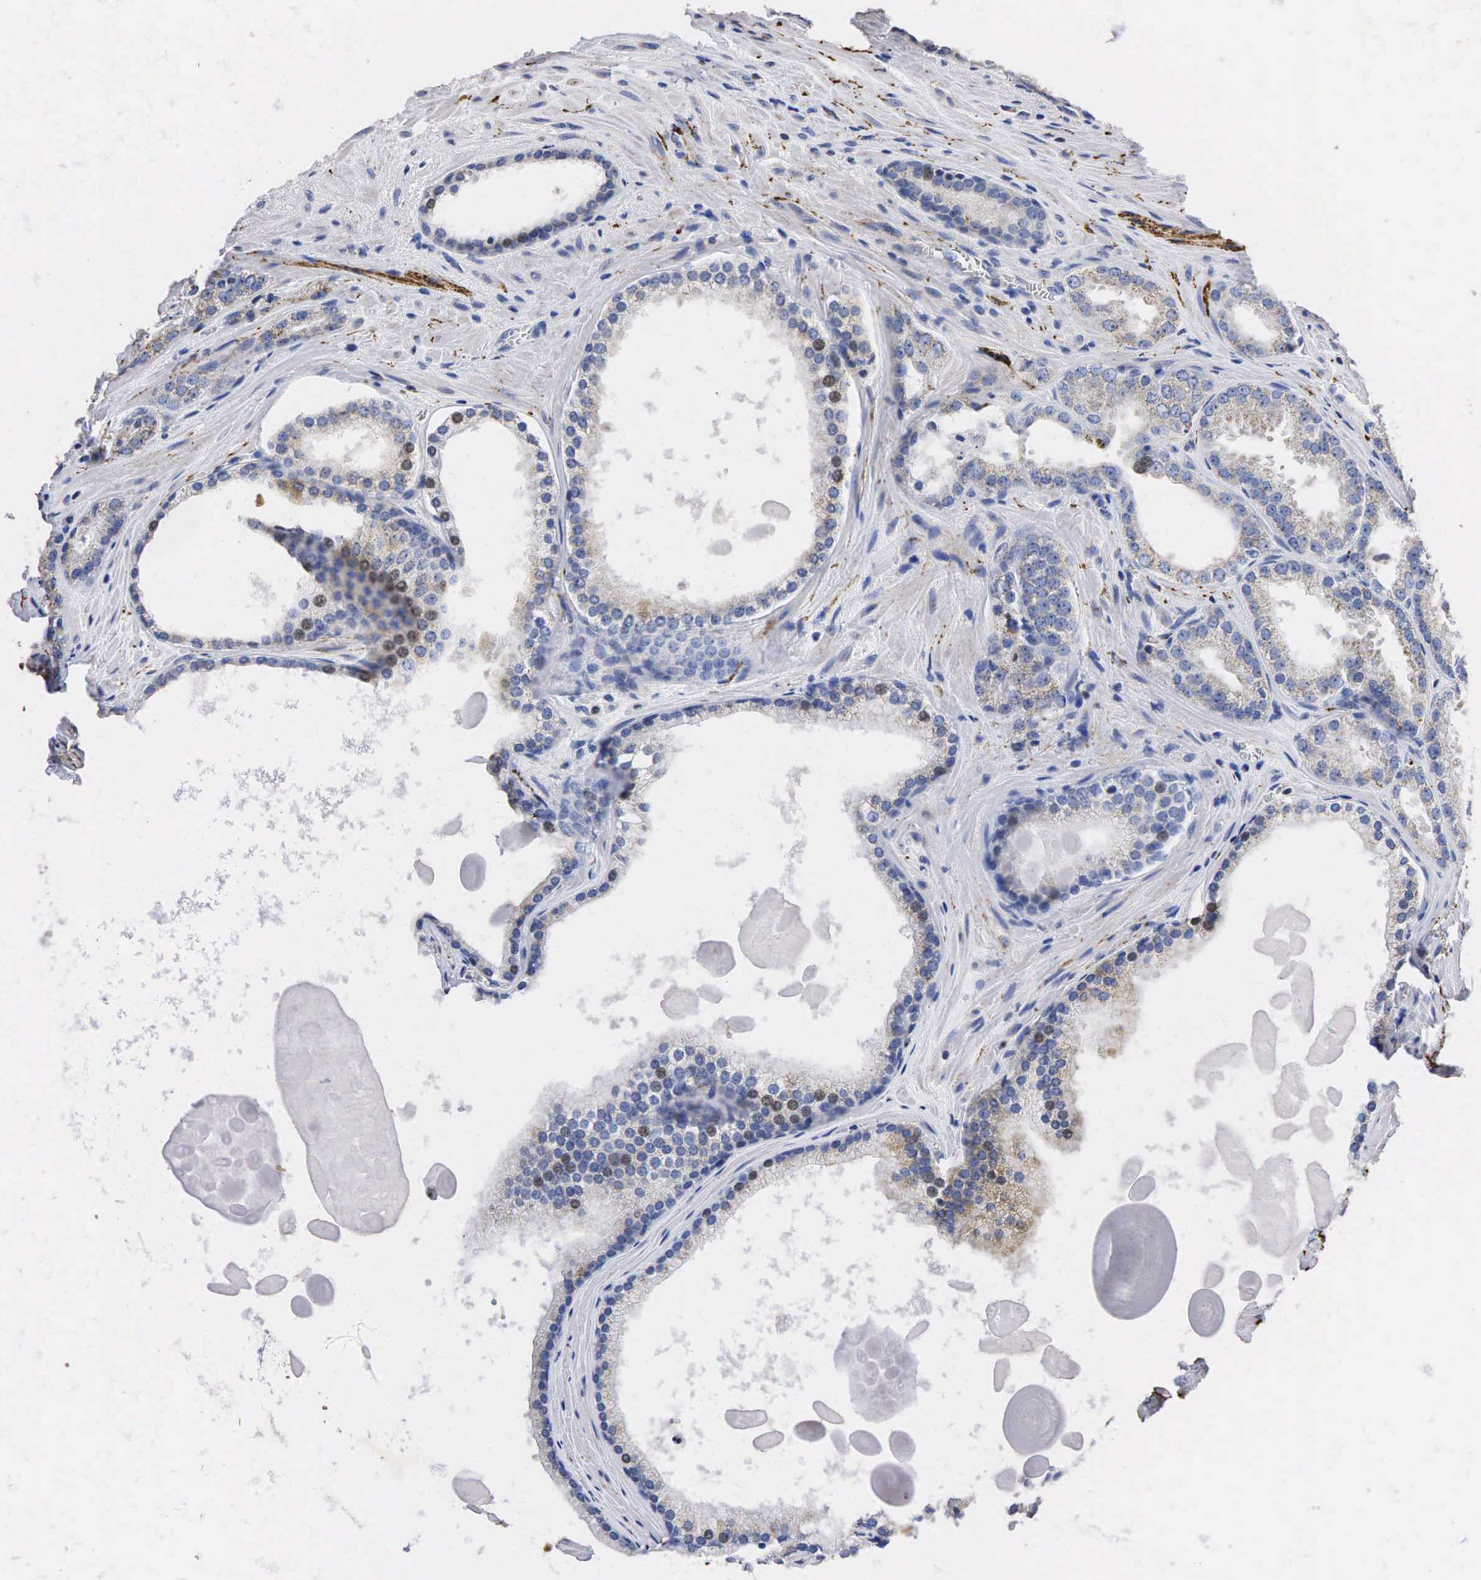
{"staining": {"intensity": "weak", "quantity": "<25%", "location": "nuclear"}, "tissue": "prostate cancer", "cell_type": "Tumor cells", "image_type": "cancer", "snomed": [{"axis": "morphology", "description": "Adenocarcinoma, Medium grade"}, {"axis": "topography", "description": "Prostate"}], "caption": "This is a micrograph of IHC staining of prostate adenocarcinoma (medium-grade), which shows no expression in tumor cells.", "gene": "SYP", "patient": {"sex": "male", "age": 60}}